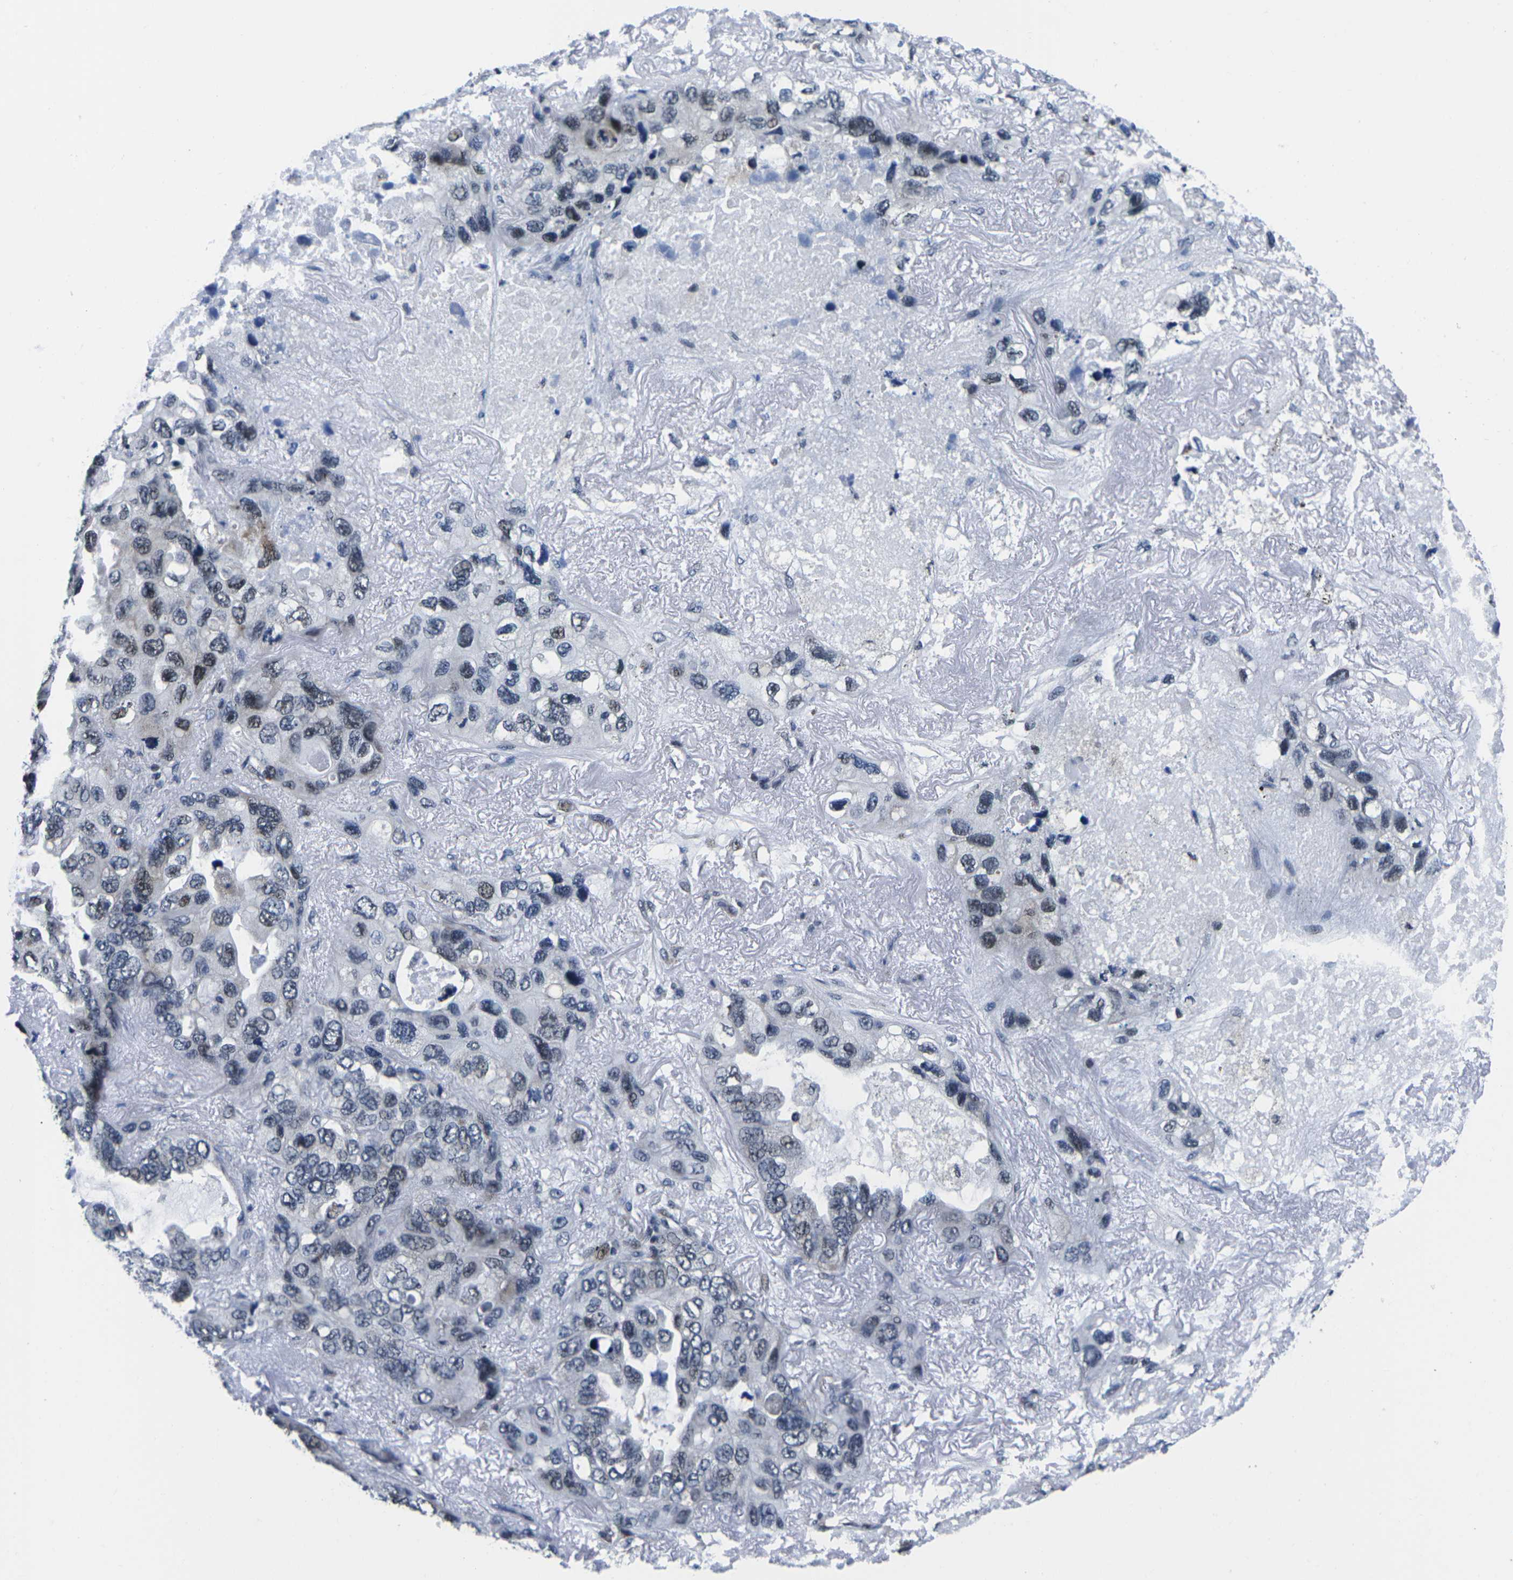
{"staining": {"intensity": "moderate", "quantity": "<25%", "location": "nuclear"}, "tissue": "lung cancer", "cell_type": "Tumor cells", "image_type": "cancer", "snomed": [{"axis": "morphology", "description": "Squamous cell carcinoma, NOS"}, {"axis": "topography", "description": "Lung"}], "caption": "There is low levels of moderate nuclear expression in tumor cells of lung squamous cell carcinoma, as demonstrated by immunohistochemical staining (brown color).", "gene": "CDC73", "patient": {"sex": "female", "age": 73}}